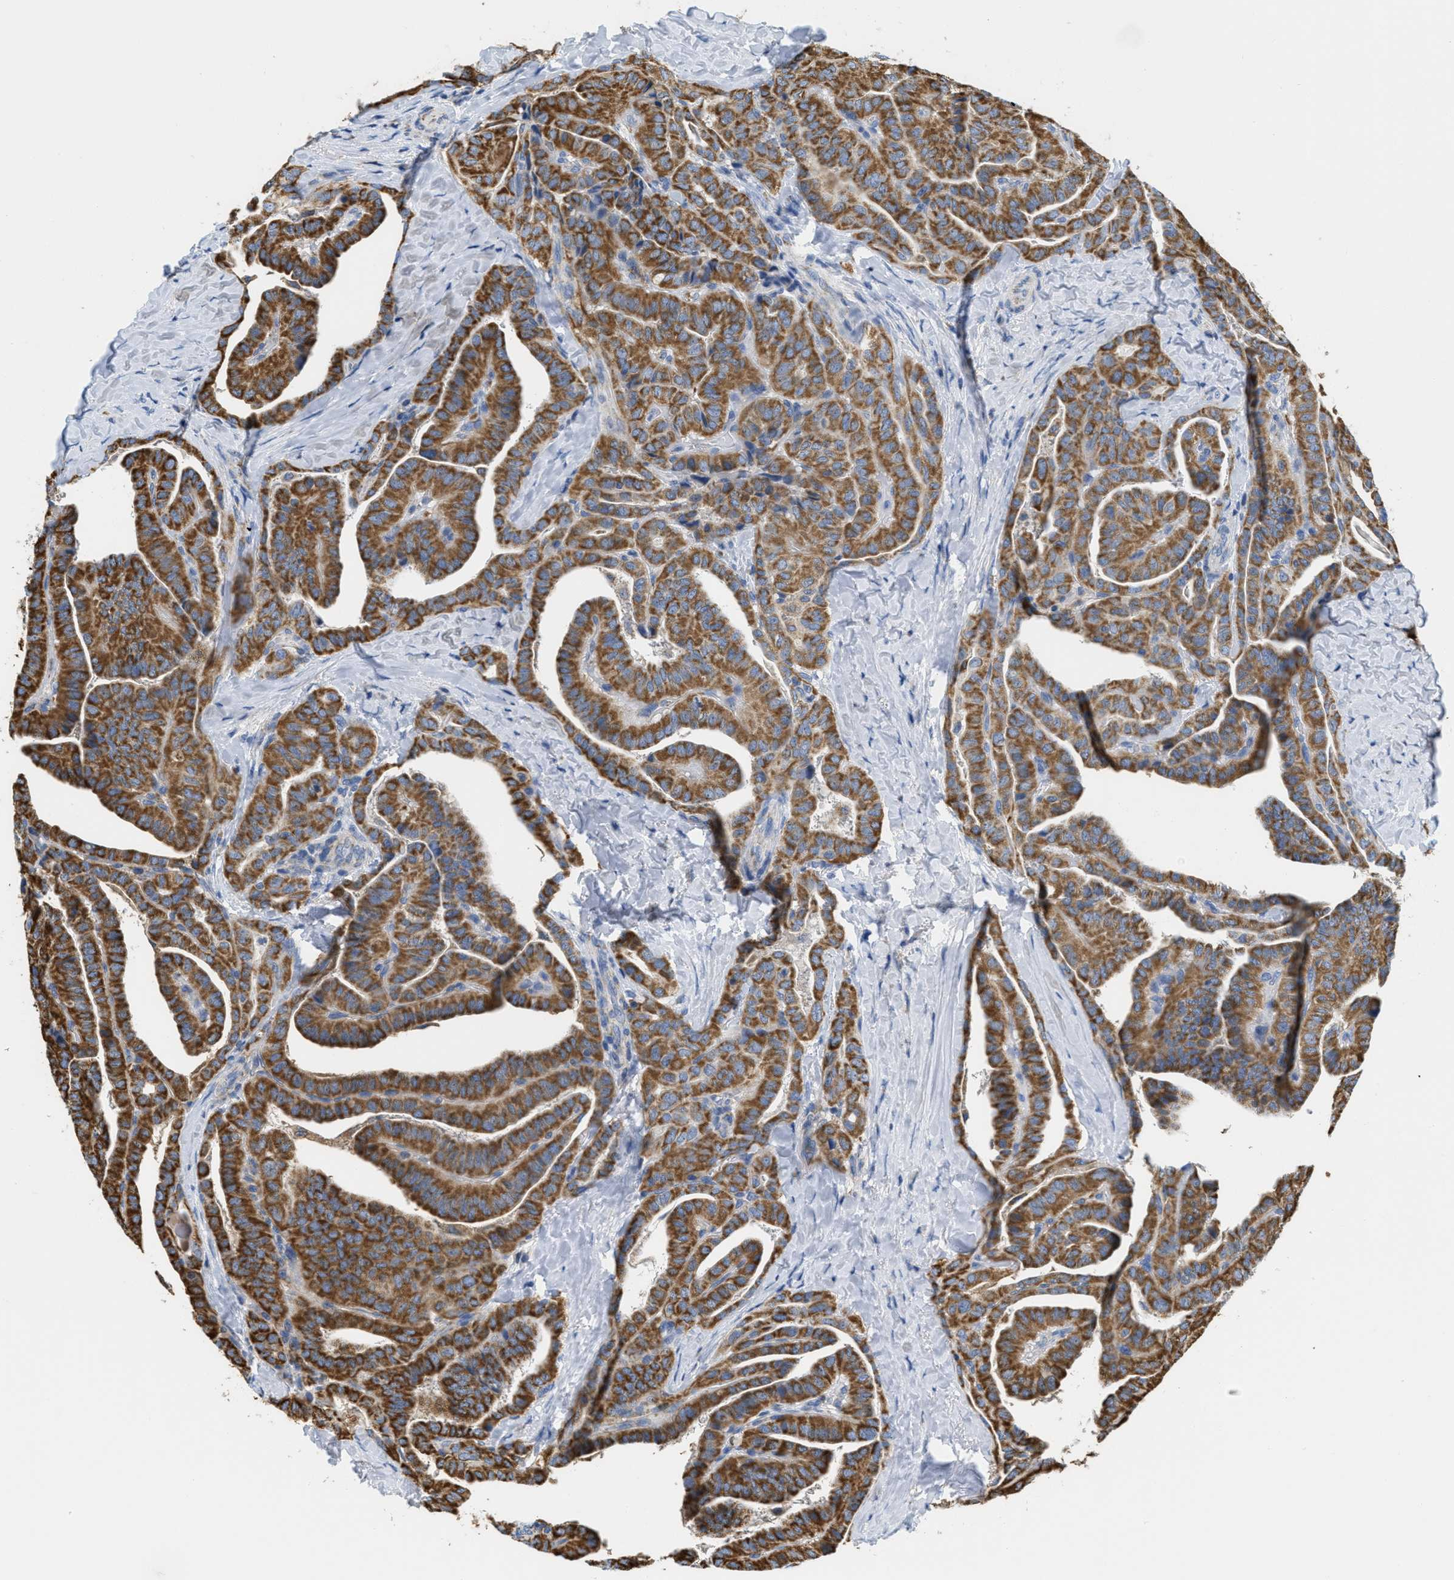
{"staining": {"intensity": "moderate", "quantity": ">75%", "location": "cytoplasmic/membranous"}, "tissue": "thyroid cancer", "cell_type": "Tumor cells", "image_type": "cancer", "snomed": [{"axis": "morphology", "description": "Papillary adenocarcinoma, NOS"}, {"axis": "topography", "description": "Thyroid gland"}], "caption": "Approximately >75% of tumor cells in human thyroid cancer show moderate cytoplasmic/membranous protein positivity as visualized by brown immunohistochemical staining.", "gene": "KCNJ5", "patient": {"sex": "male", "age": 77}}